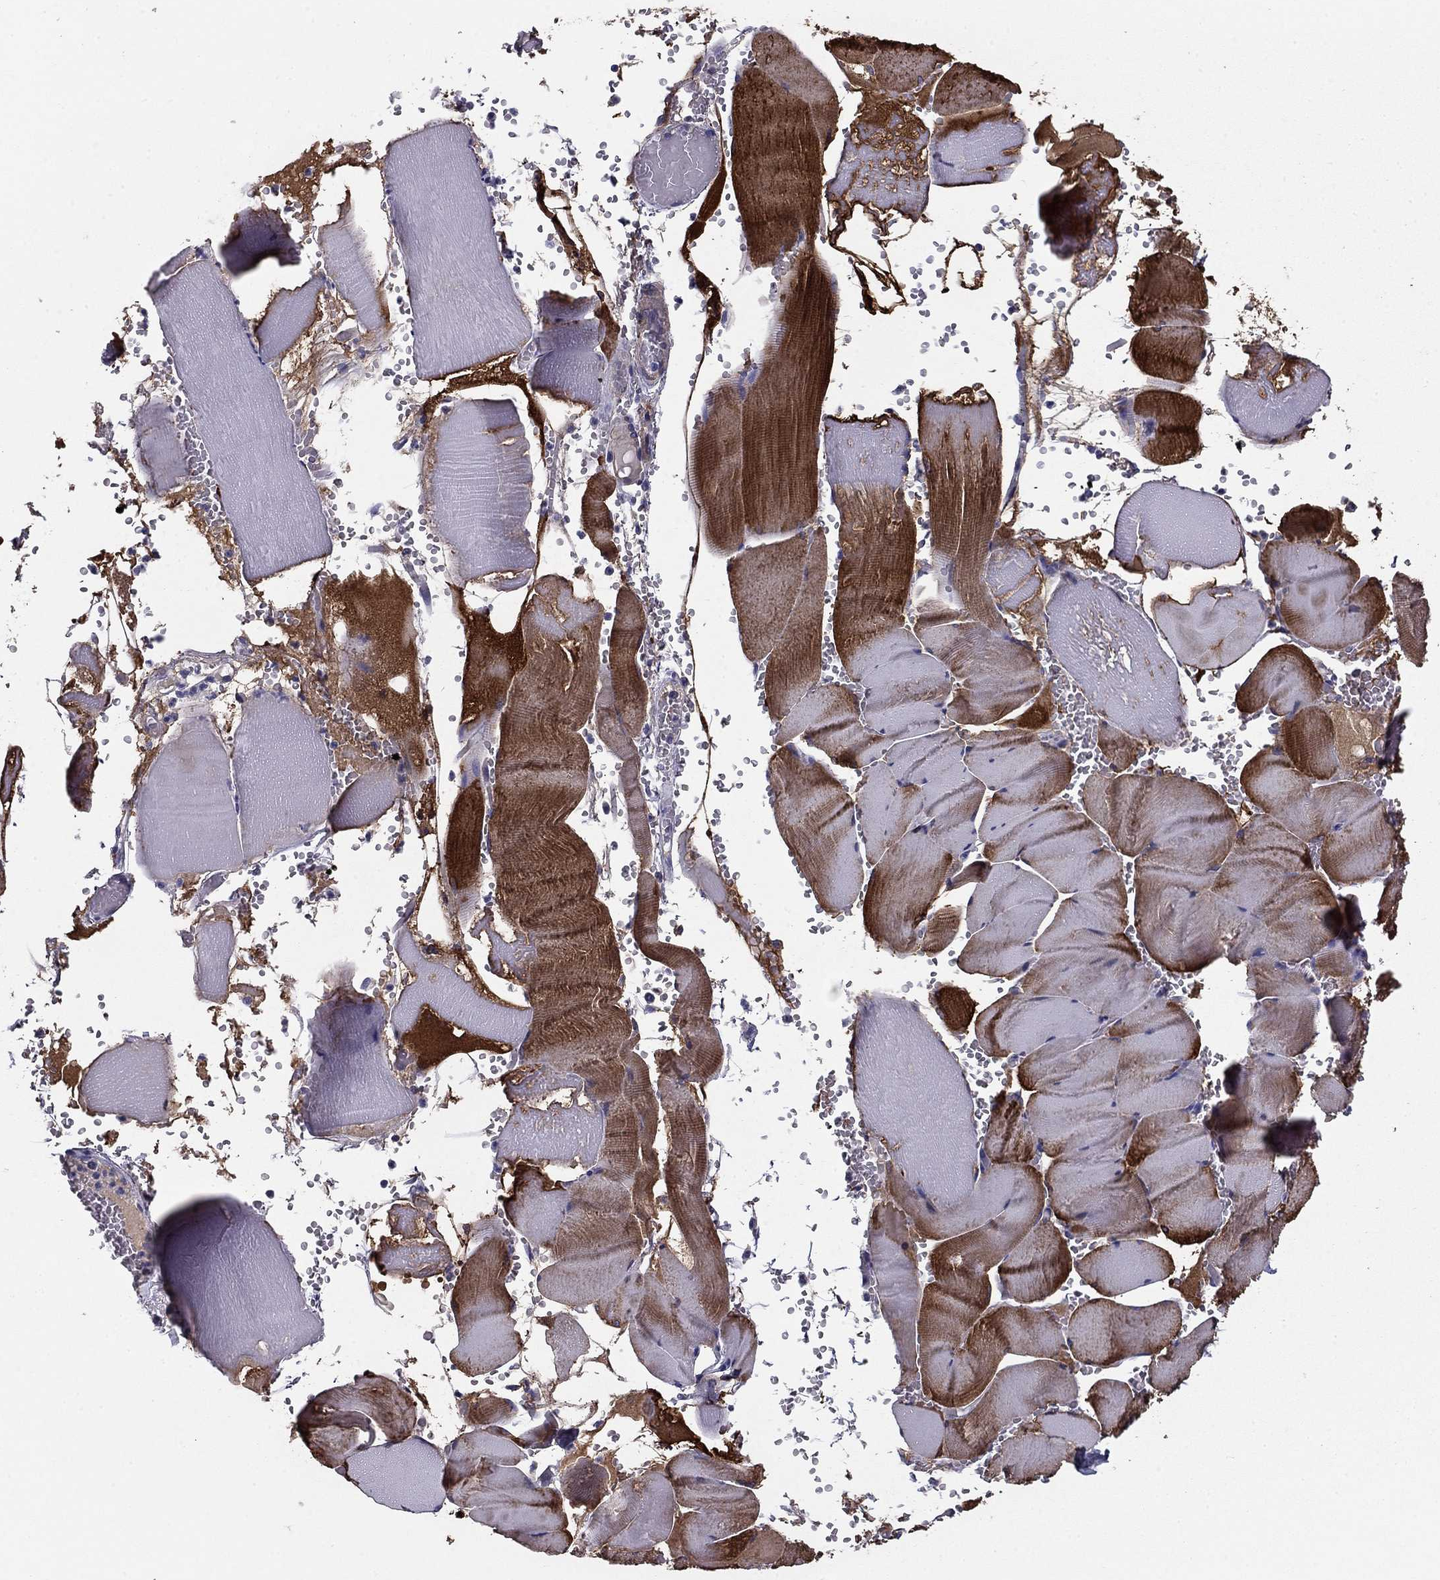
{"staining": {"intensity": "strong", "quantity": "25%-75%", "location": "cytoplasmic/membranous"}, "tissue": "skeletal muscle", "cell_type": "Myocytes", "image_type": "normal", "snomed": [{"axis": "morphology", "description": "Normal tissue, NOS"}, {"axis": "topography", "description": "Skeletal muscle"}], "caption": "Protein expression analysis of benign skeletal muscle exhibits strong cytoplasmic/membranous positivity in about 25%-75% of myocytes.", "gene": "FLNC", "patient": {"sex": "male", "age": 56}}